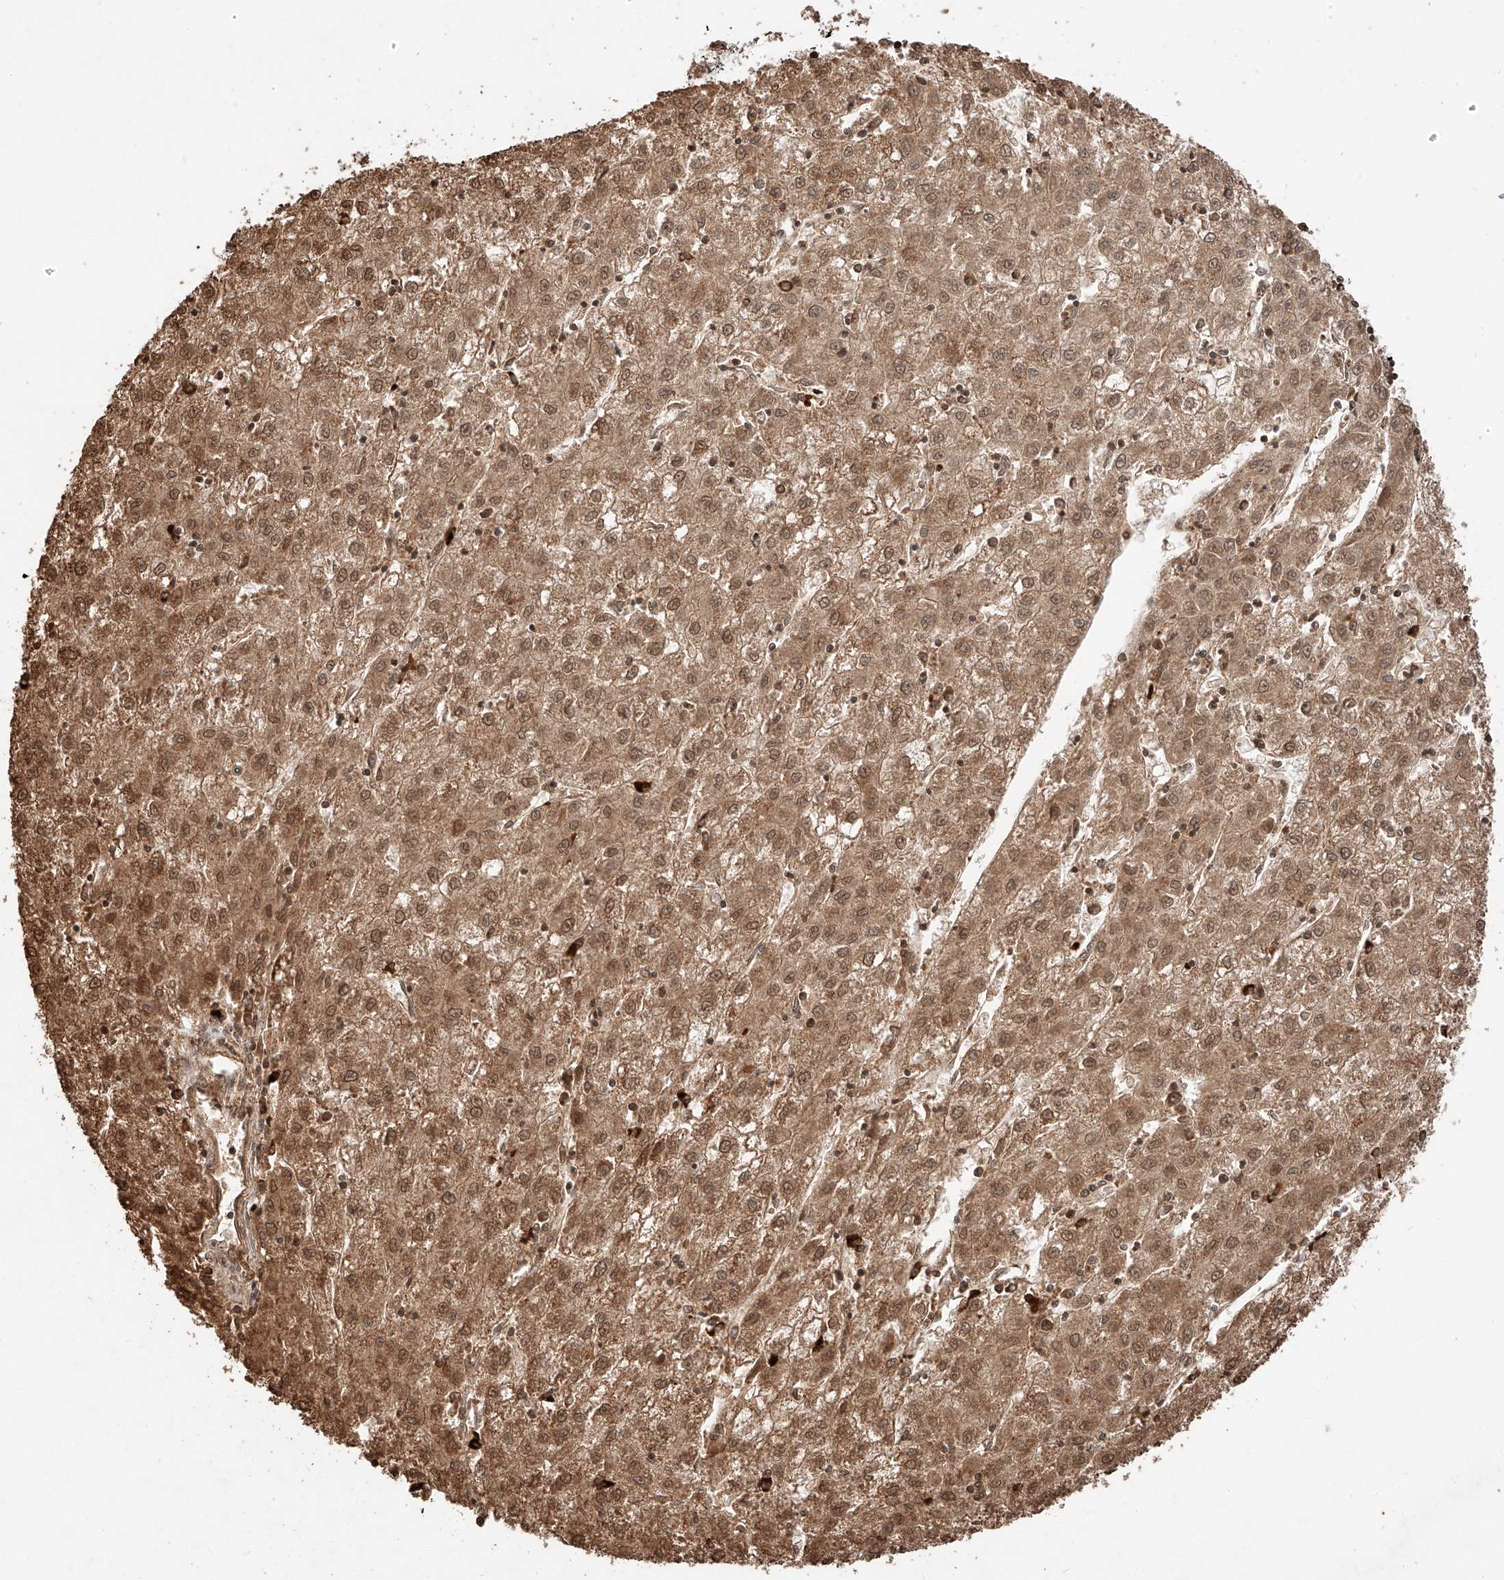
{"staining": {"intensity": "moderate", "quantity": ">75%", "location": "cytoplasmic/membranous,nuclear"}, "tissue": "liver cancer", "cell_type": "Tumor cells", "image_type": "cancer", "snomed": [{"axis": "morphology", "description": "Carcinoma, Hepatocellular, NOS"}, {"axis": "topography", "description": "Liver"}], "caption": "Immunohistochemistry micrograph of neoplastic tissue: human hepatocellular carcinoma (liver) stained using IHC demonstrates medium levels of moderate protein expression localized specifically in the cytoplasmic/membranous and nuclear of tumor cells, appearing as a cytoplasmic/membranous and nuclear brown color.", "gene": "ARHGAP33", "patient": {"sex": "male", "age": 72}}